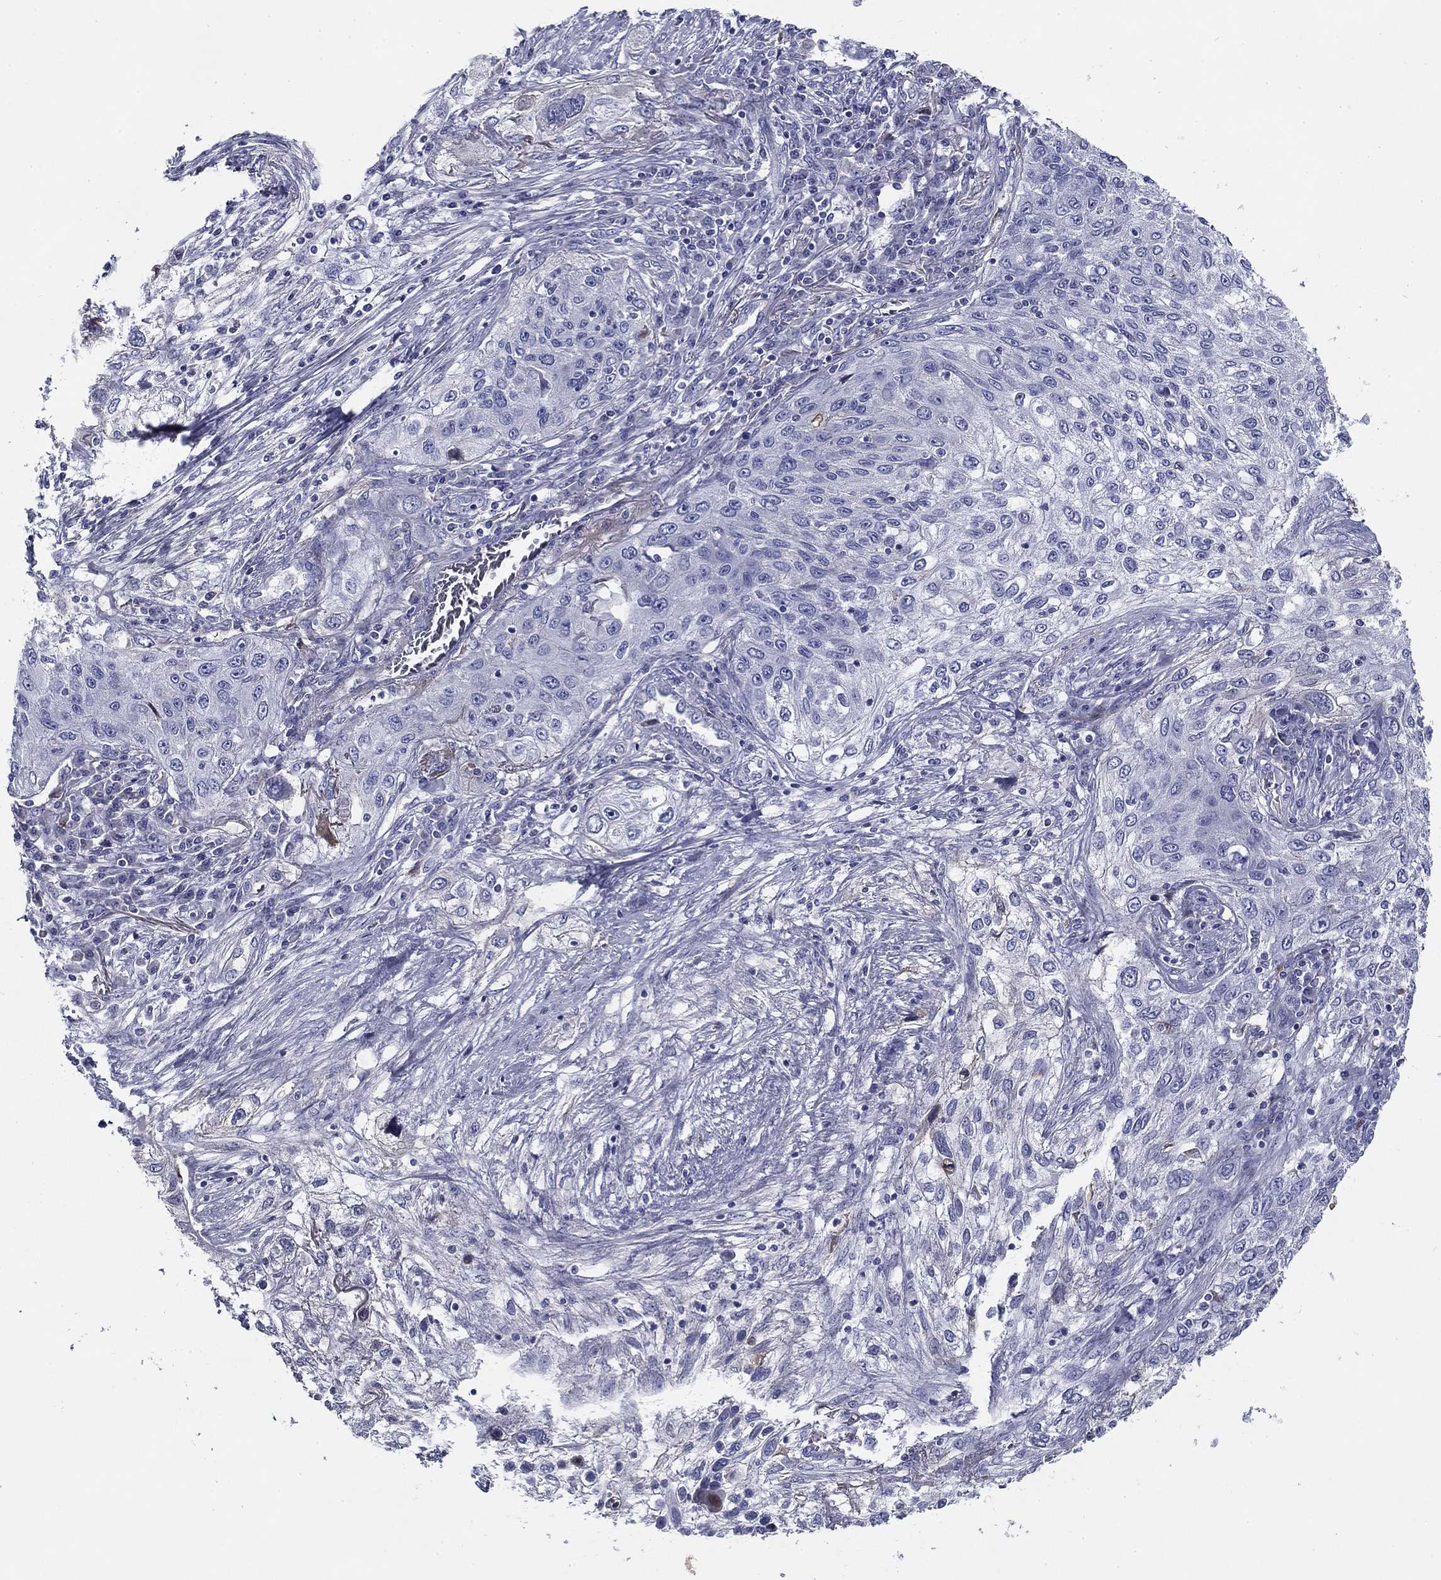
{"staining": {"intensity": "negative", "quantity": "none", "location": "none"}, "tissue": "lung cancer", "cell_type": "Tumor cells", "image_type": "cancer", "snomed": [{"axis": "morphology", "description": "Squamous cell carcinoma, NOS"}, {"axis": "topography", "description": "Lung"}], "caption": "Immunohistochemical staining of human squamous cell carcinoma (lung) exhibits no significant positivity in tumor cells. (Immunohistochemistry, brightfield microscopy, high magnification).", "gene": "CPLX4", "patient": {"sex": "female", "age": 69}}